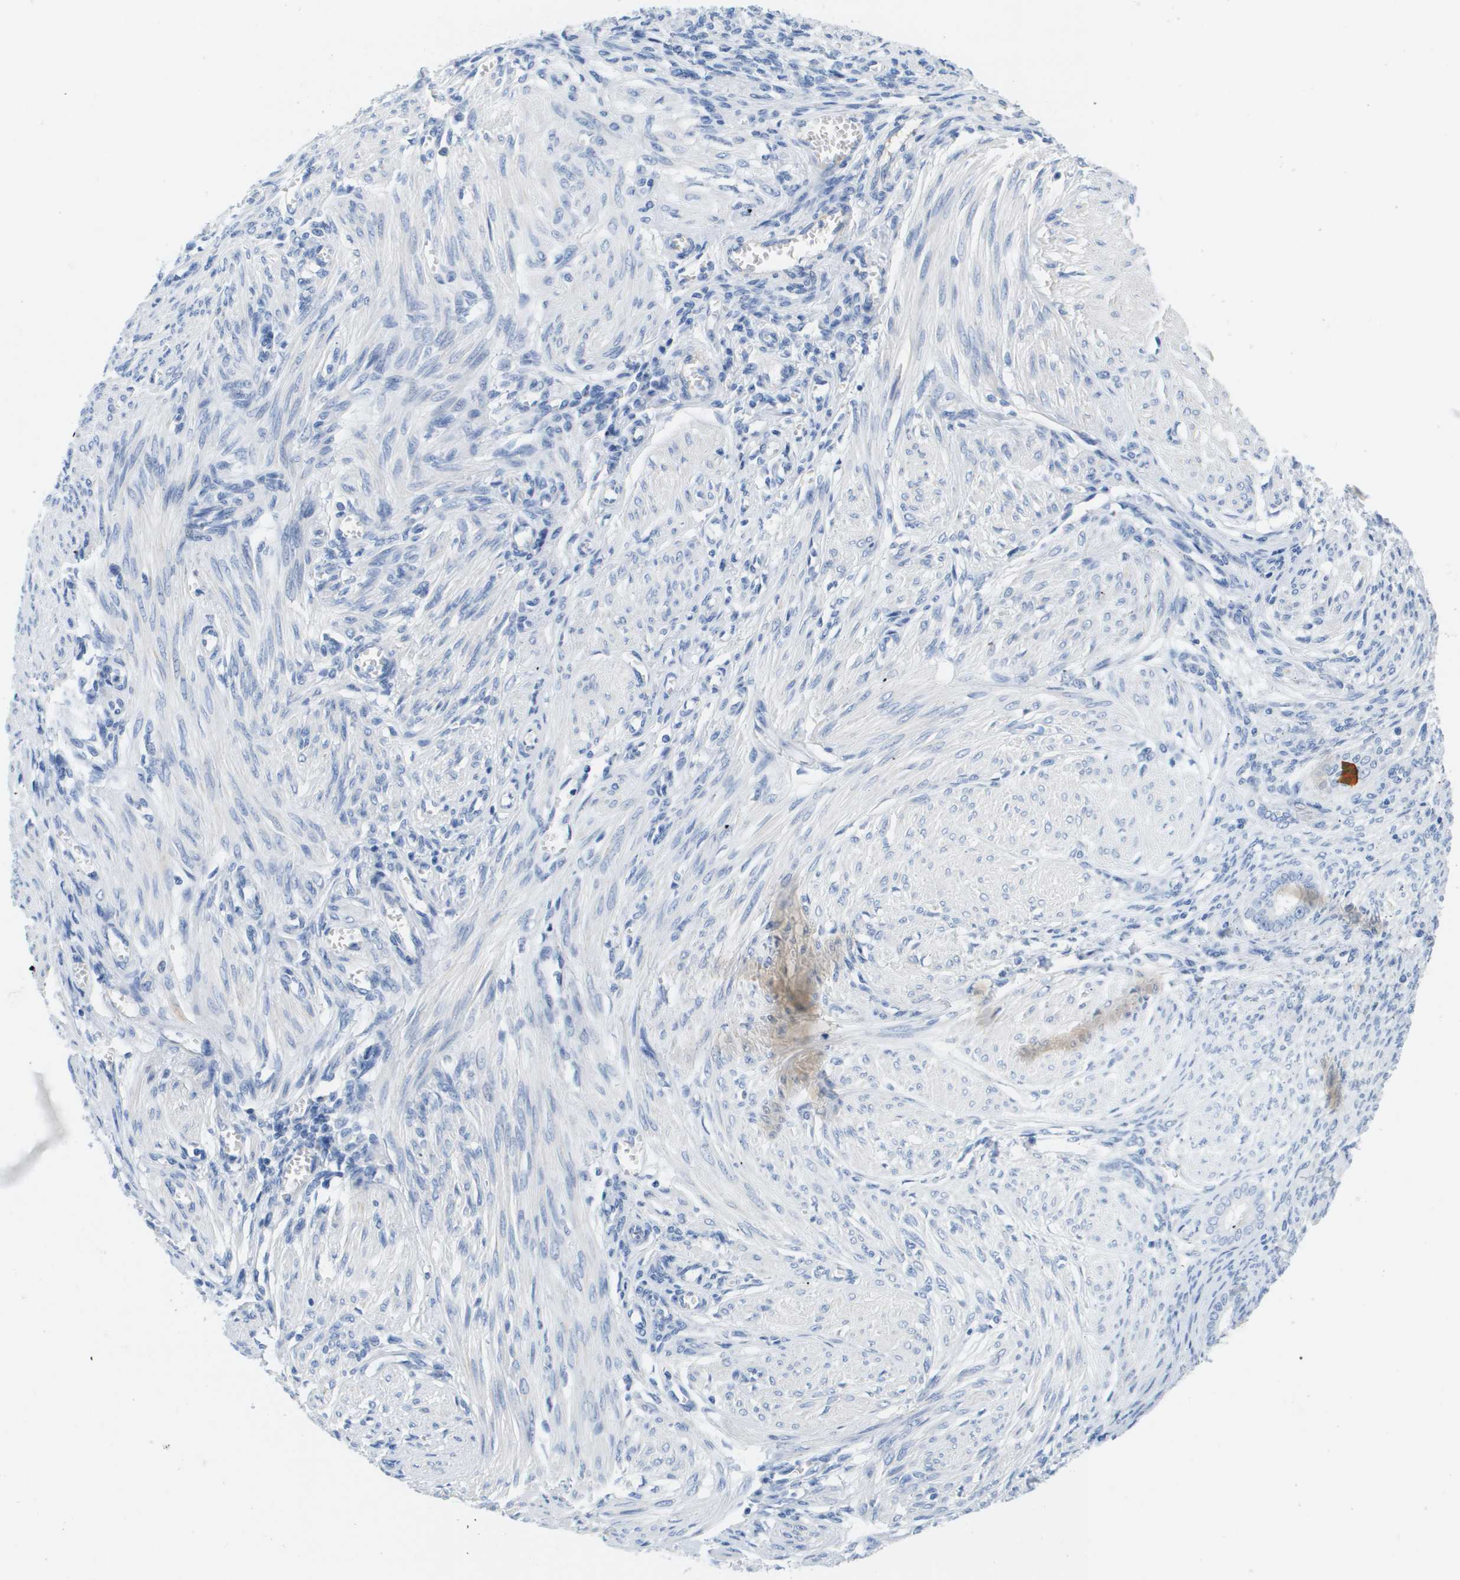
{"staining": {"intensity": "negative", "quantity": "none", "location": "none"}, "tissue": "endometrium", "cell_type": "Cells in endometrial stroma", "image_type": "normal", "snomed": [{"axis": "morphology", "description": "Normal tissue, NOS"}, {"axis": "topography", "description": "Endometrium"}], "caption": "Immunohistochemistry photomicrograph of unremarkable endometrium: human endometrium stained with DAB (3,3'-diaminobenzidine) displays no significant protein staining in cells in endometrial stroma.", "gene": "APOA1", "patient": {"sex": "female", "age": 66}}